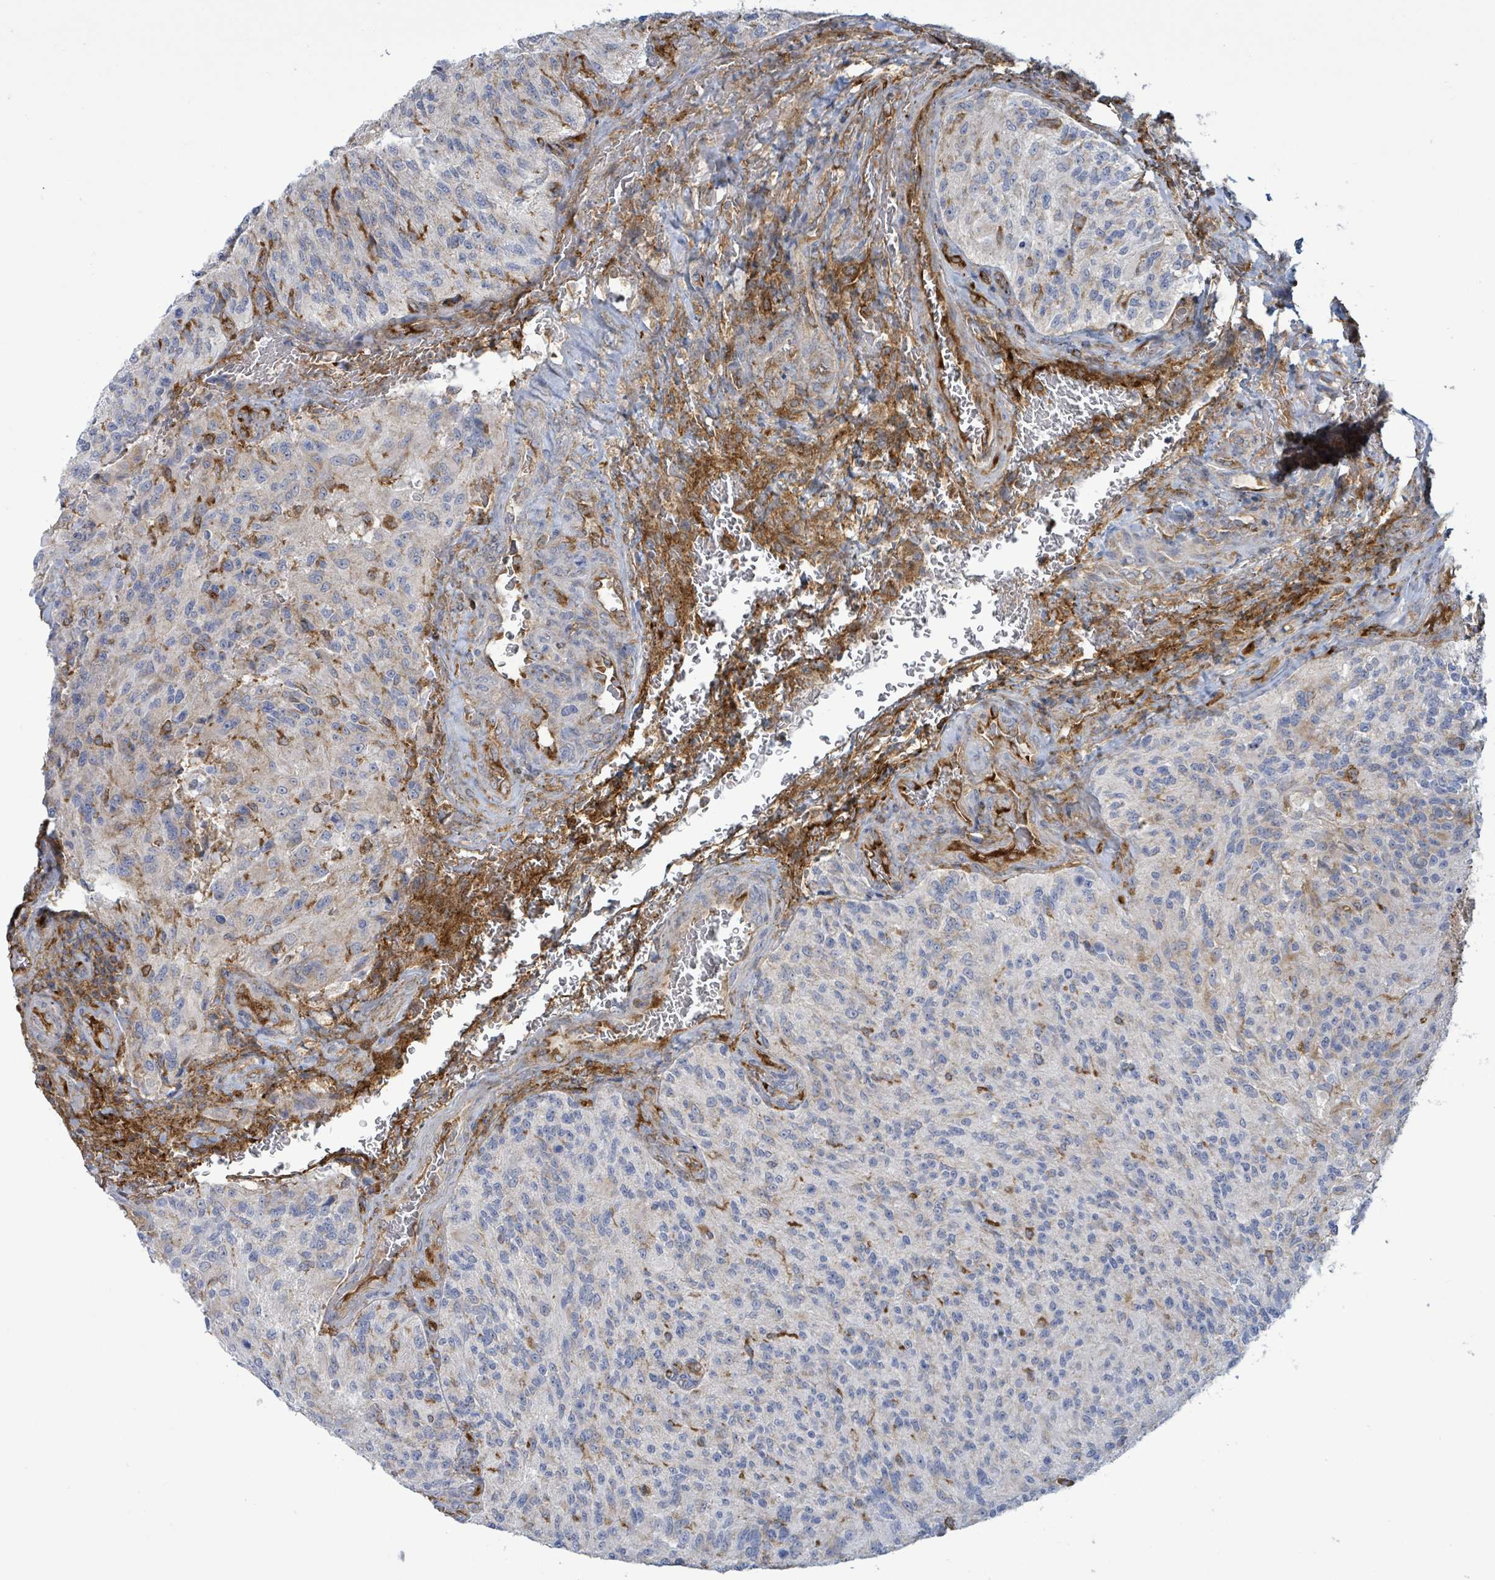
{"staining": {"intensity": "negative", "quantity": "none", "location": "none"}, "tissue": "glioma", "cell_type": "Tumor cells", "image_type": "cancer", "snomed": [{"axis": "morphology", "description": "Normal tissue, NOS"}, {"axis": "morphology", "description": "Glioma, malignant, High grade"}, {"axis": "topography", "description": "Cerebral cortex"}], "caption": "Photomicrograph shows no protein expression in tumor cells of glioma tissue.", "gene": "EGFL7", "patient": {"sex": "male", "age": 56}}